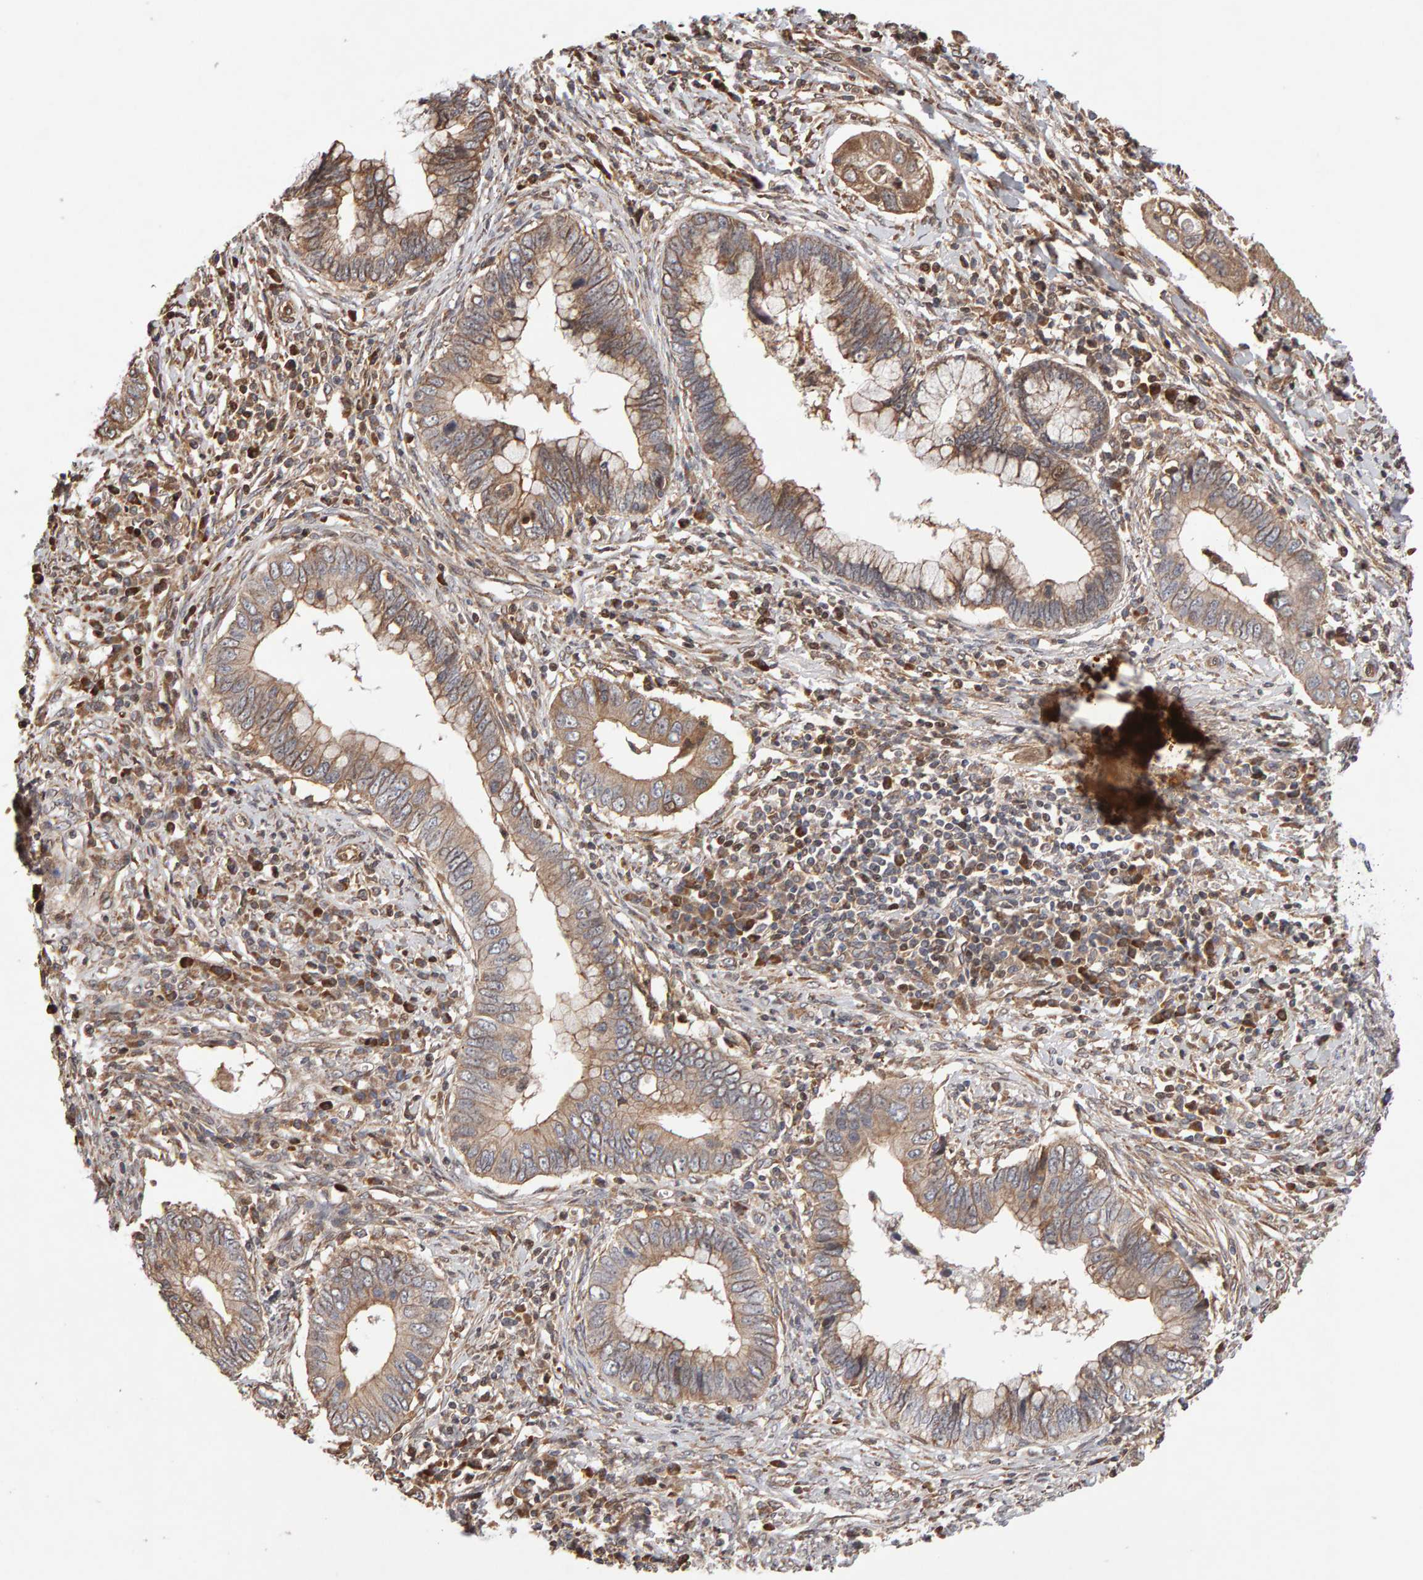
{"staining": {"intensity": "moderate", "quantity": ">75%", "location": "cytoplasmic/membranous"}, "tissue": "cervical cancer", "cell_type": "Tumor cells", "image_type": "cancer", "snomed": [{"axis": "morphology", "description": "Adenocarcinoma, NOS"}, {"axis": "topography", "description": "Cervix"}], "caption": "Immunohistochemical staining of human adenocarcinoma (cervical) reveals medium levels of moderate cytoplasmic/membranous expression in approximately >75% of tumor cells. The staining was performed using DAB to visualize the protein expression in brown, while the nuclei were stained in blue with hematoxylin (Magnification: 20x).", "gene": "LZTS1", "patient": {"sex": "female", "age": 44}}